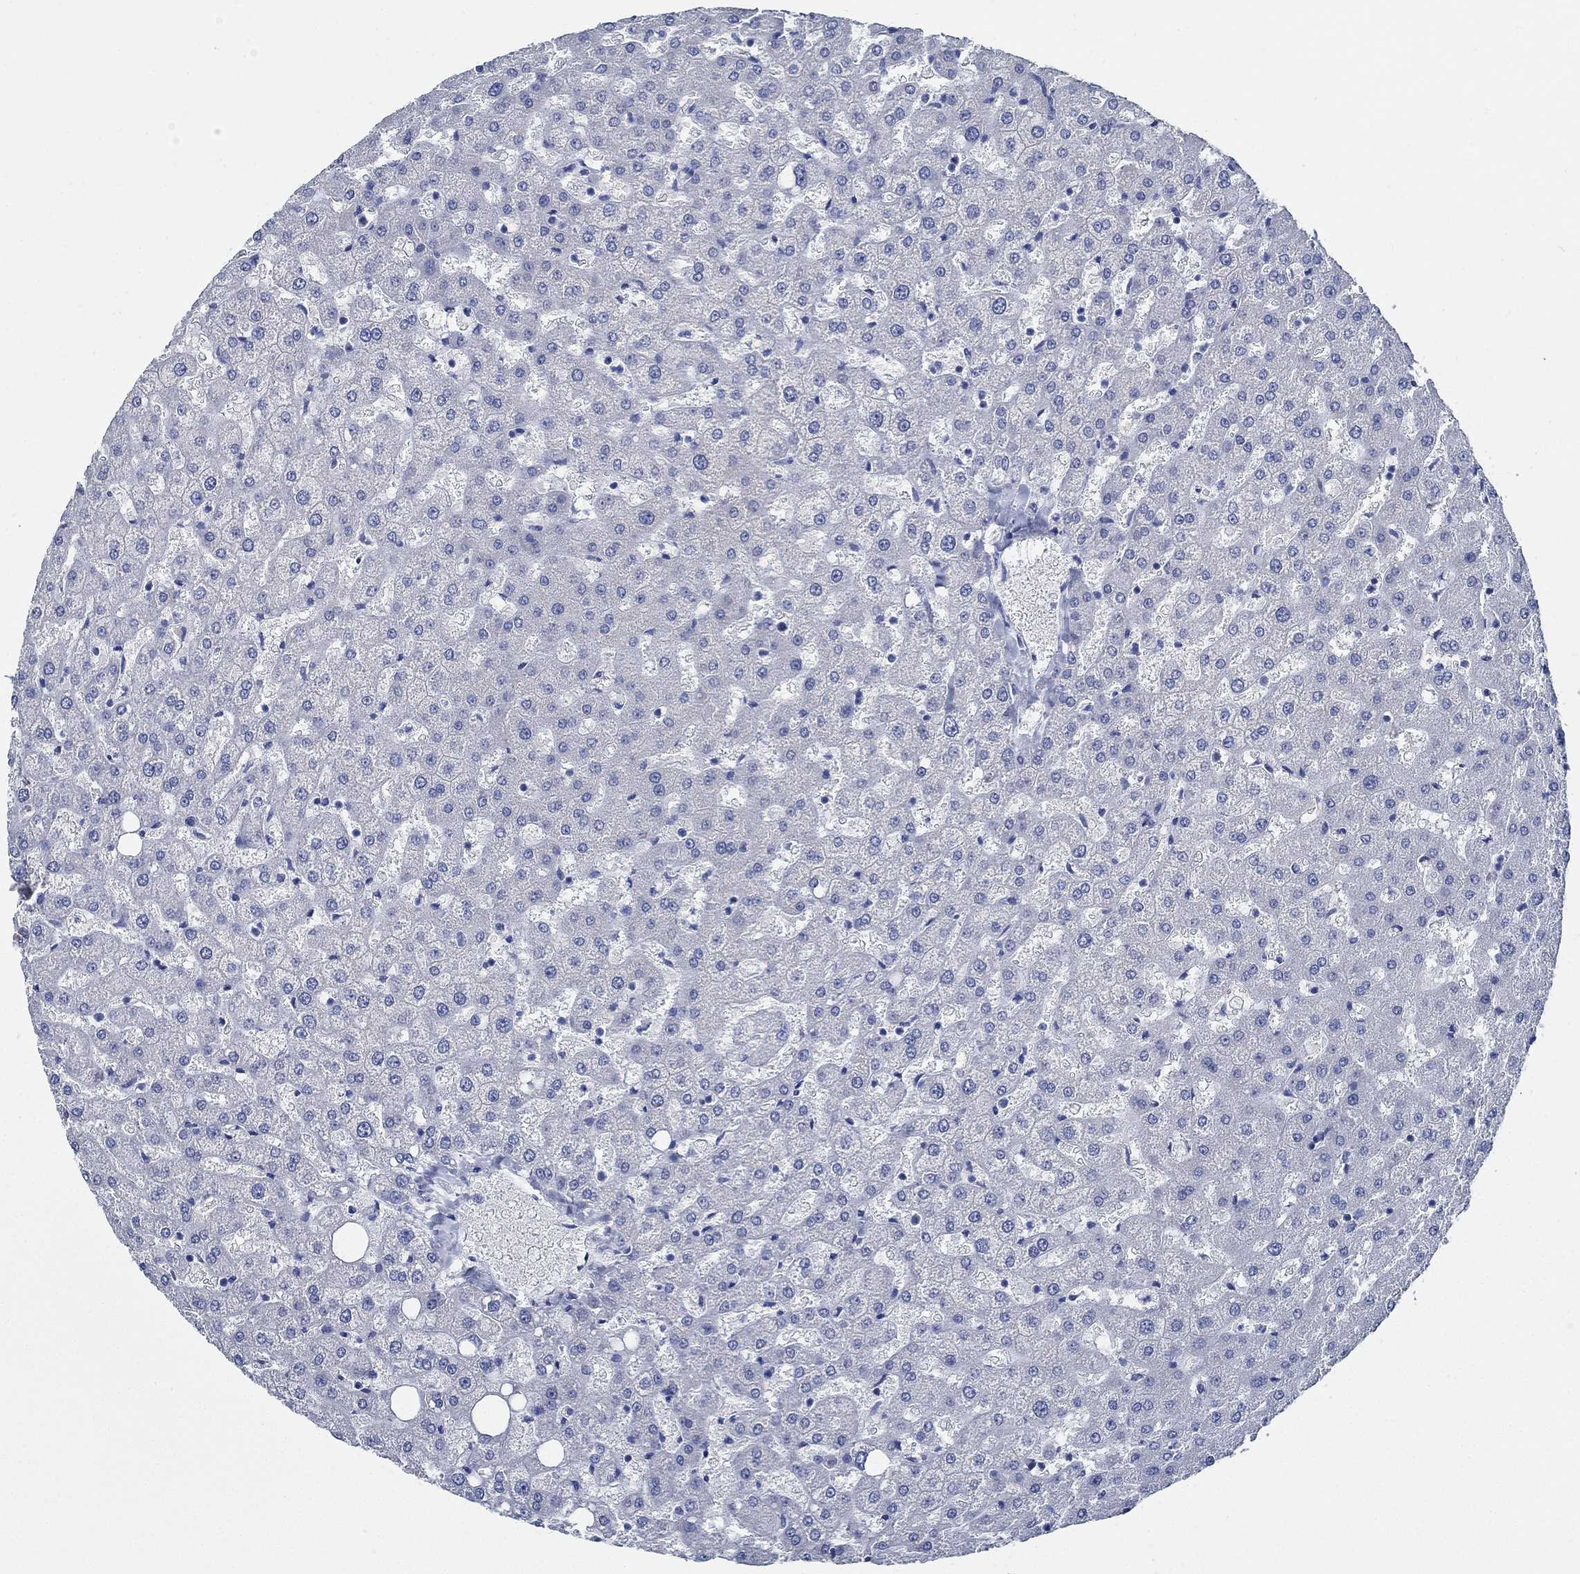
{"staining": {"intensity": "negative", "quantity": "none", "location": "none"}, "tissue": "liver", "cell_type": "Cholangiocytes", "image_type": "normal", "snomed": [{"axis": "morphology", "description": "Normal tissue, NOS"}, {"axis": "topography", "description": "Liver"}], "caption": "Immunohistochemistry (IHC) micrograph of benign liver: human liver stained with DAB (3,3'-diaminobenzidine) reveals no significant protein staining in cholangiocytes.", "gene": "HECW2", "patient": {"sex": "female", "age": 50}}